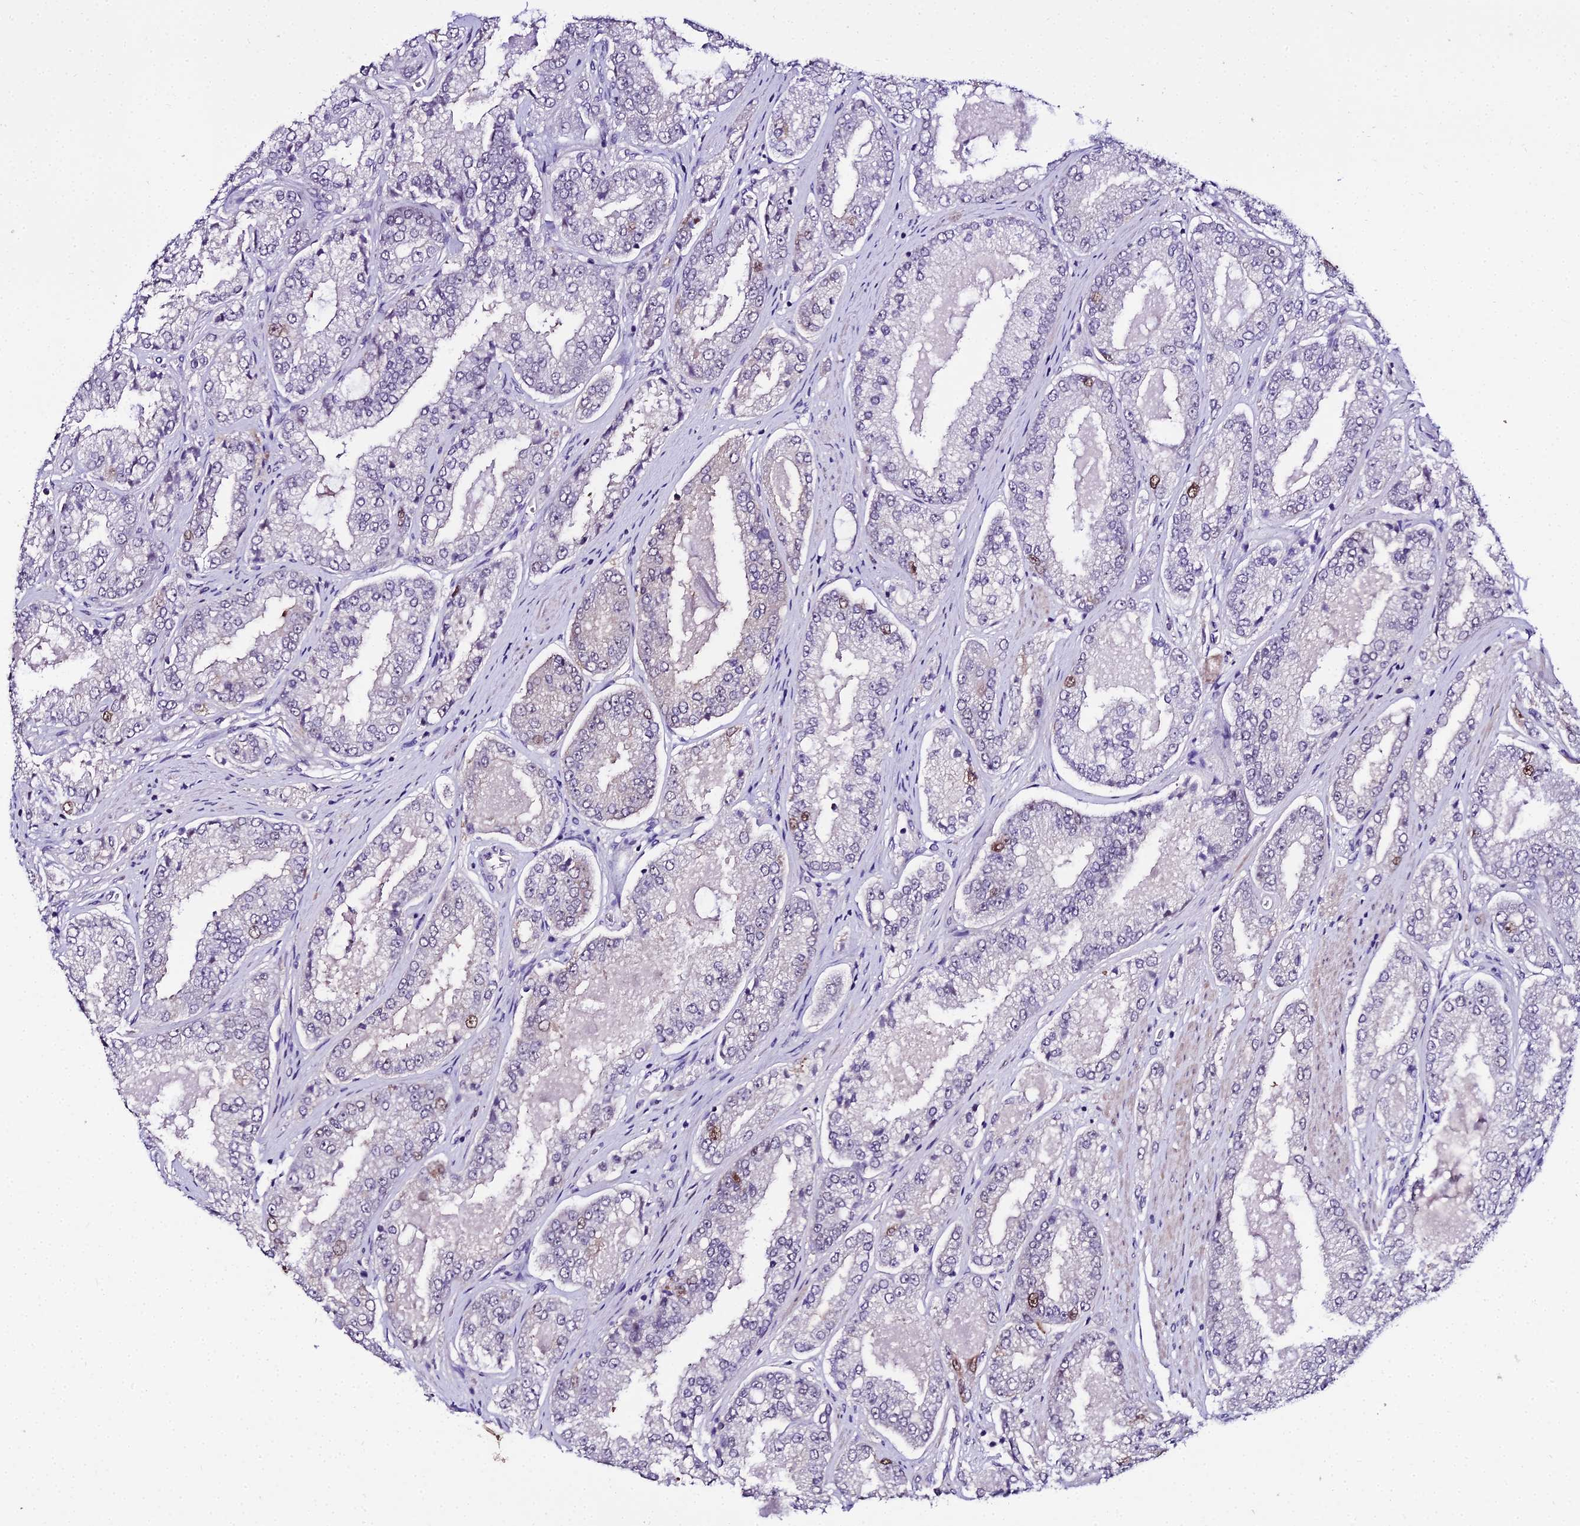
{"staining": {"intensity": "negative", "quantity": "none", "location": "none"}, "tissue": "prostate cancer", "cell_type": "Tumor cells", "image_type": "cancer", "snomed": [{"axis": "morphology", "description": "Adenocarcinoma, High grade"}, {"axis": "topography", "description": "Prostate"}], "caption": "Immunohistochemistry (IHC) photomicrograph of neoplastic tissue: human prostate high-grade adenocarcinoma stained with DAB (3,3'-diaminobenzidine) demonstrates no significant protein expression in tumor cells. (DAB (3,3'-diaminobenzidine) IHC with hematoxylin counter stain).", "gene": "TRIML2", "patient": {"sex": "male", "age": 71}}